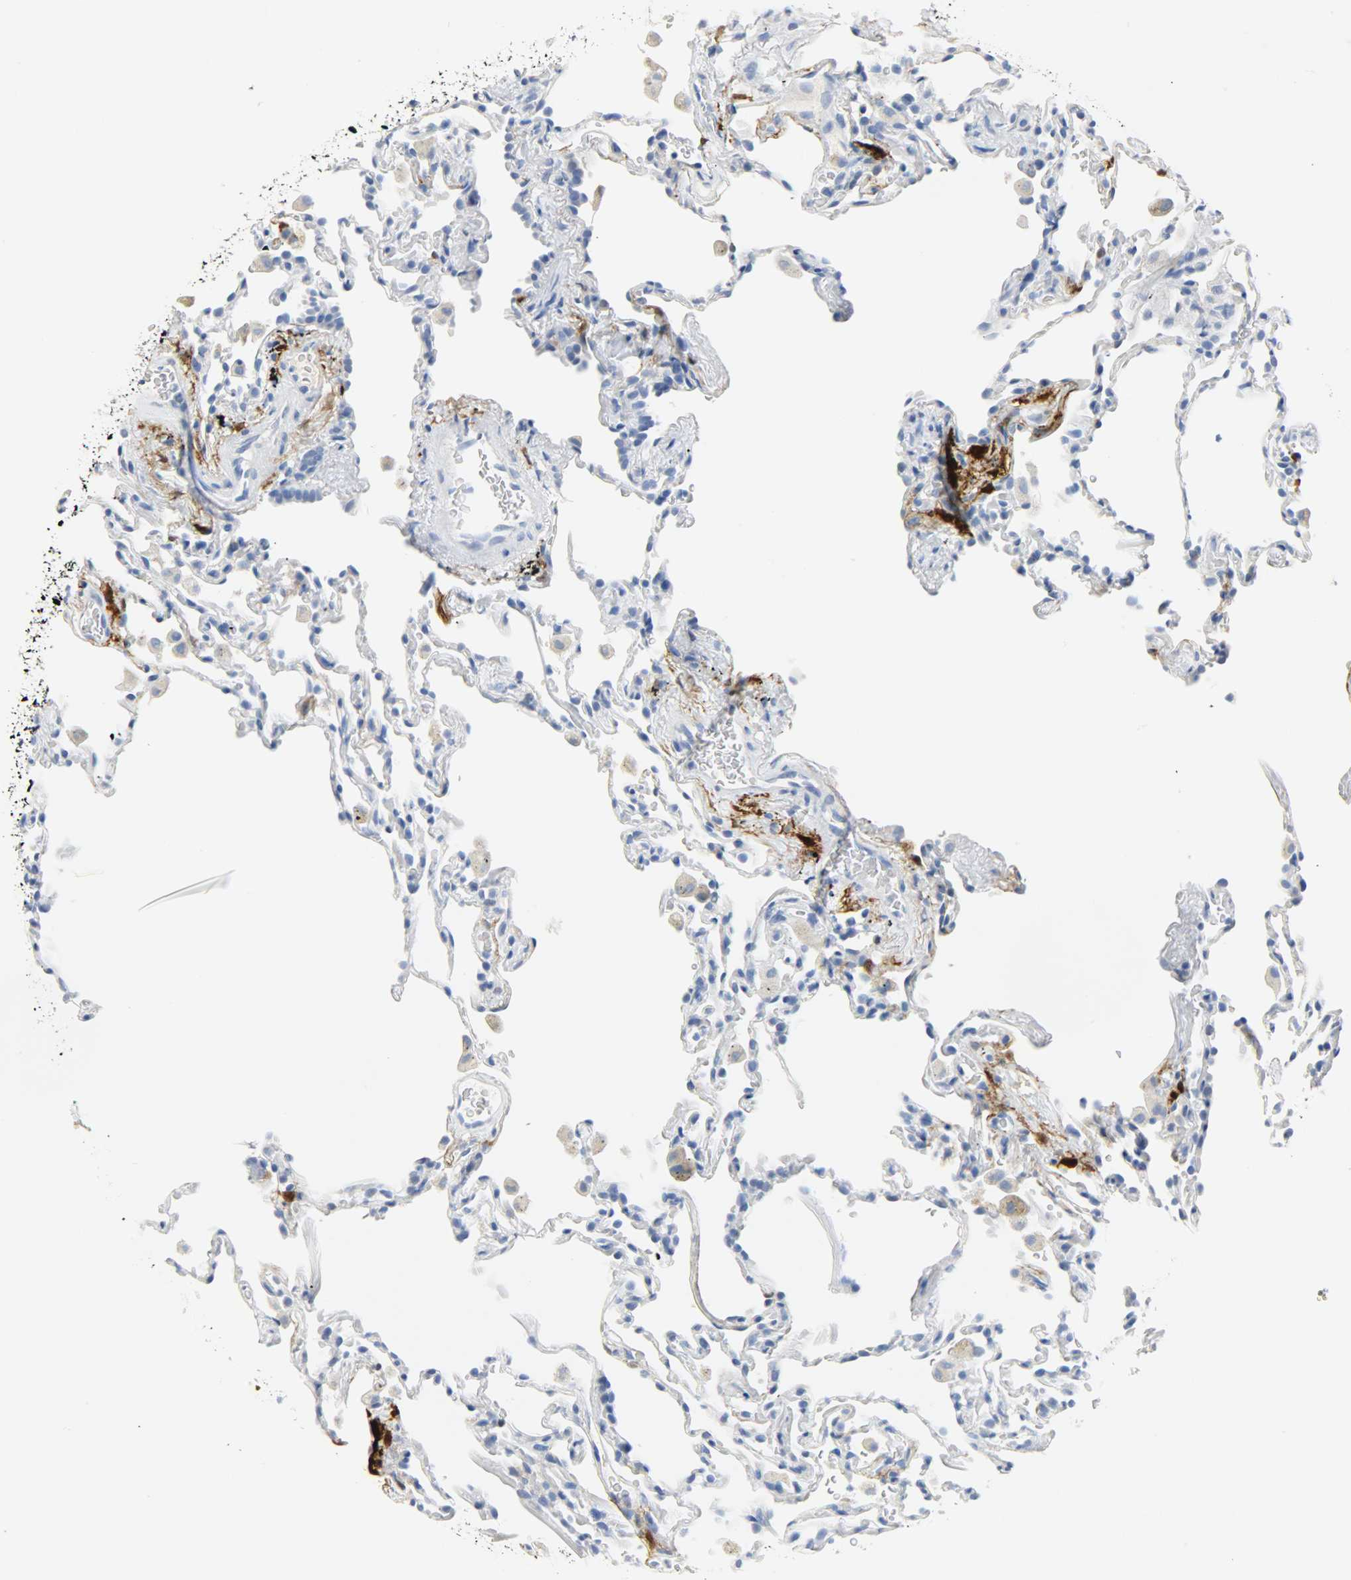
{"staining": {"intensity": "strong", "quantity": "<25%", "location": "cytoplasmic/membranous"}, "tissue": "lung", "cell_type": "Alveolar cells", "image_type": "normal", "snomed": [{"axis": "morphology", "description": "Normal tissue, NOS"}, {"axis": "morphology", "description": "Soft tissue tumor metastatic"}, {"axis": "topography", "description": "Lung"}], "caption": "About <25% of alveolar cells in unremarkable human lung show strong cytoplasmic/membranous protein staining as visualized by brown immunohistochemical staining.", "gene": "CA3", "patient": {"sex": "male", "age": 59}}